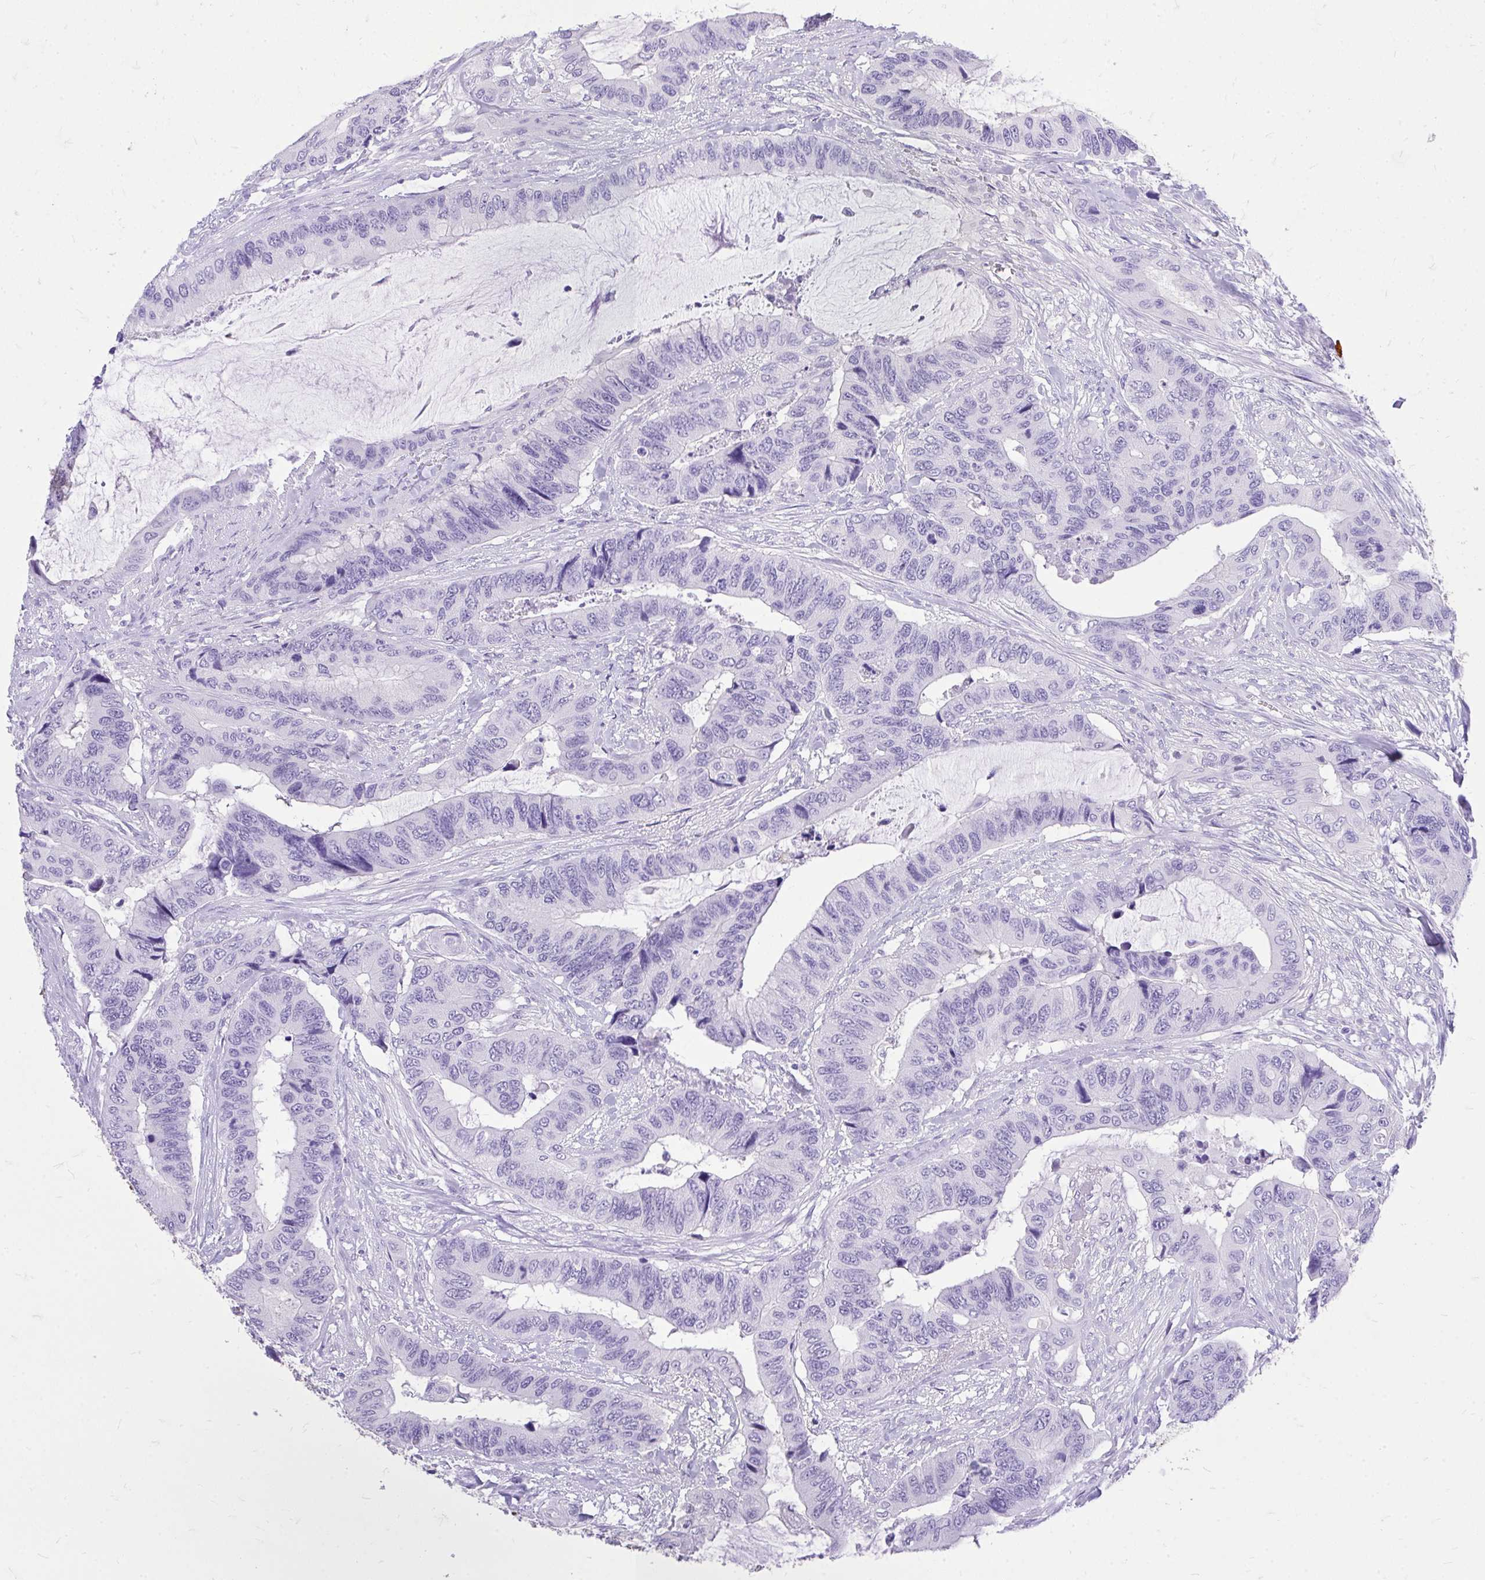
{"staining": {"intensity": "negative", "quantity": "none", "location": "none"}, "tissue": "colorectal cancer", "cell_type": "Tumor cells", "image_type": "cancer", "snomed": [{"axis": "morphology", "description": "Adenocarcinoma, NOS"}, {"axis": "topography", "description": "Rectum"}], "caption": "An immunohistochemistry image of adenocarcinoma (colorectal) is shown. There is no staining in tumor cells of adenocarcinoma (colorectal).", "gene": "MON1A", "patient": {"sex": "female", "age": 59}}